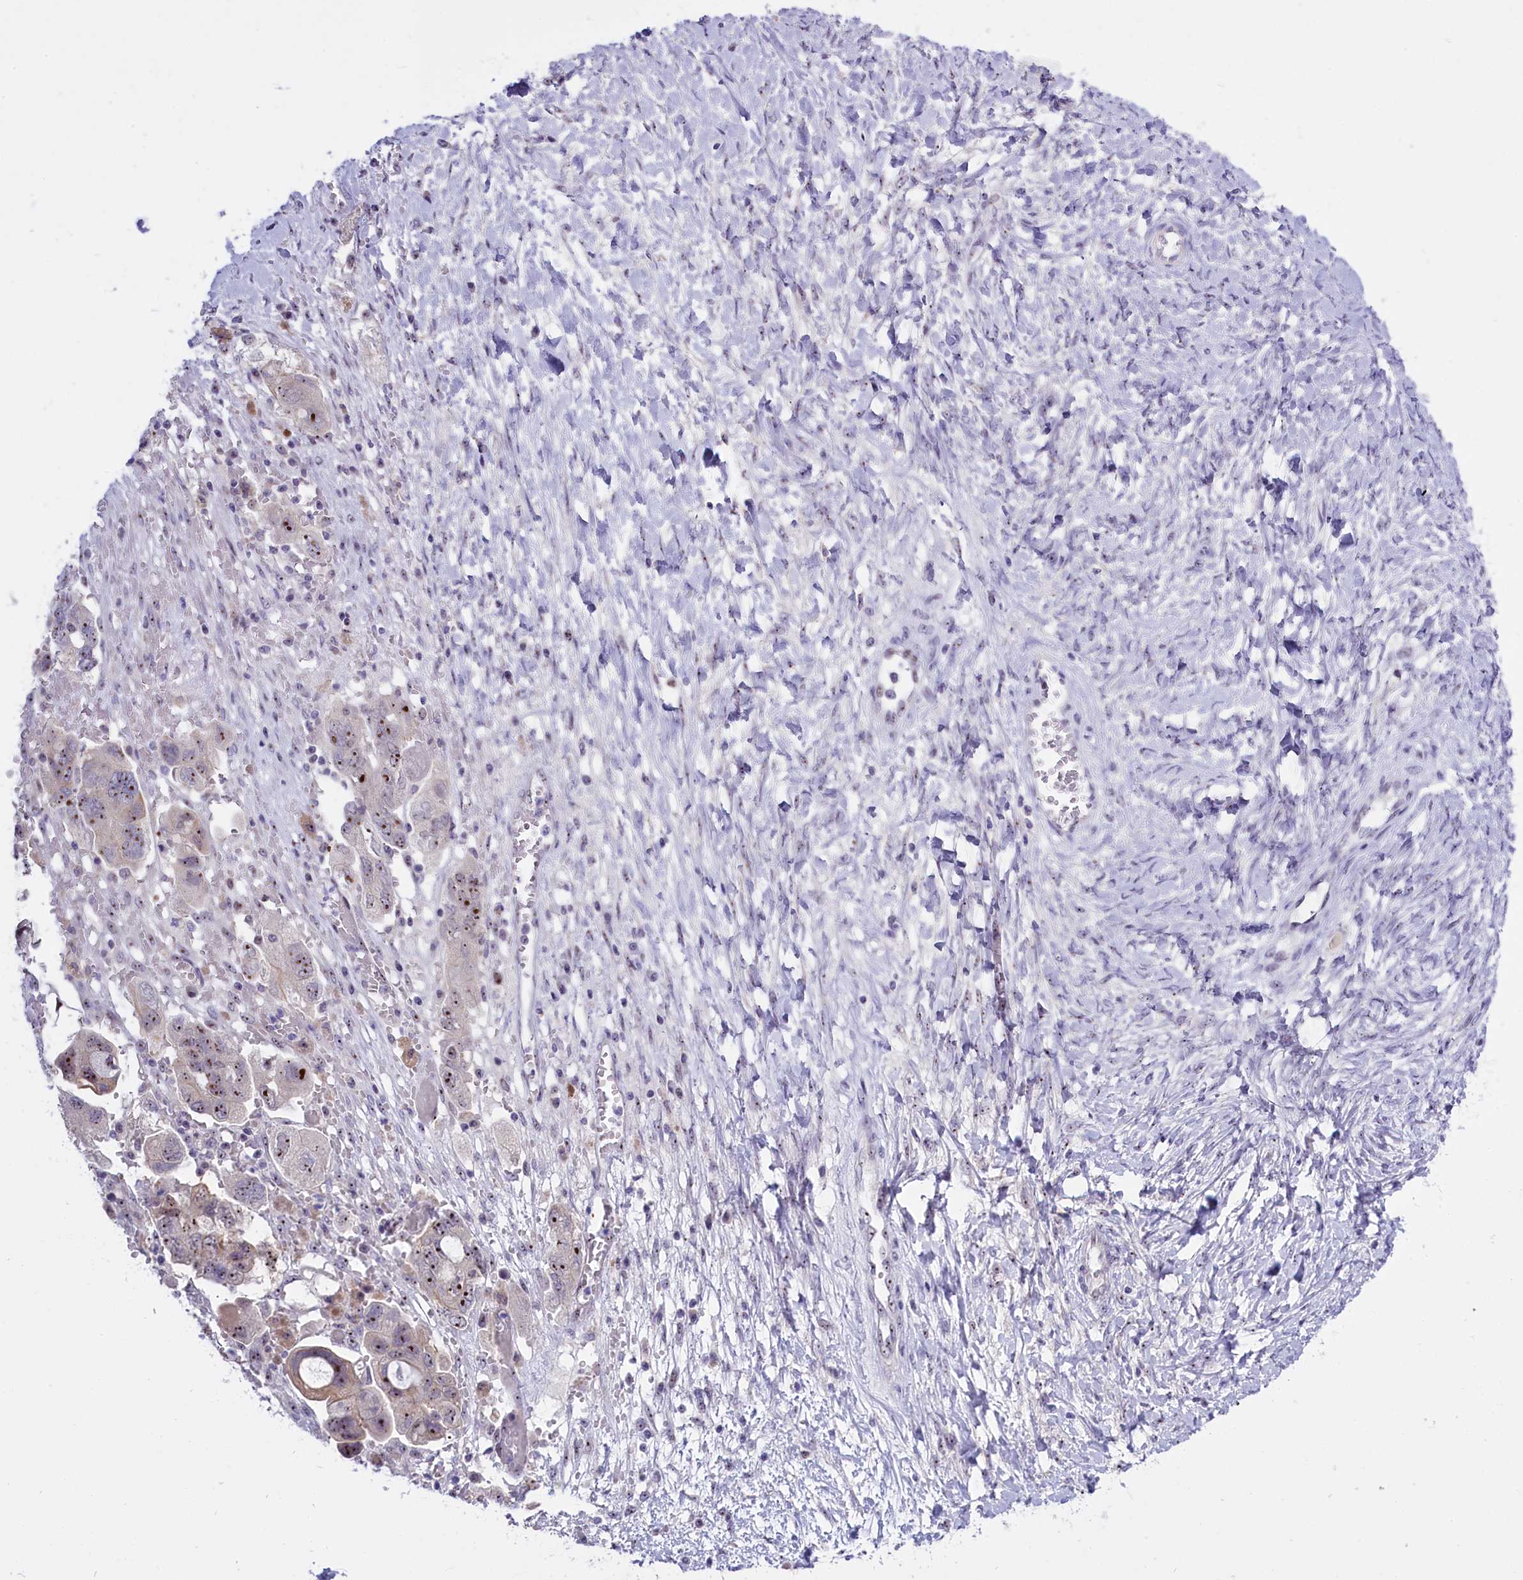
{"staining": {"intensity": "moderate", "quantity": "25%-75%", "location": "nuclear"}, "tissue": "ovarian cancer", "cell_type": "Tumor cells", "image_type": "cancer", "snomed": [{"axis": "morphology", "description": "Carcinoma, NOS"}, {"axis": "morphology", "description": "Cystadenocarcinoma, serous, NOS"}, {"axis": "topography", "description": "Ovary"}], "caption": "Human ovarian serous cystadenocarcinoma stained with a protein marker shows moderate staining in tumor cells.", "gene": "TBL3", "patient": {"sex": "female", "age": 69}}